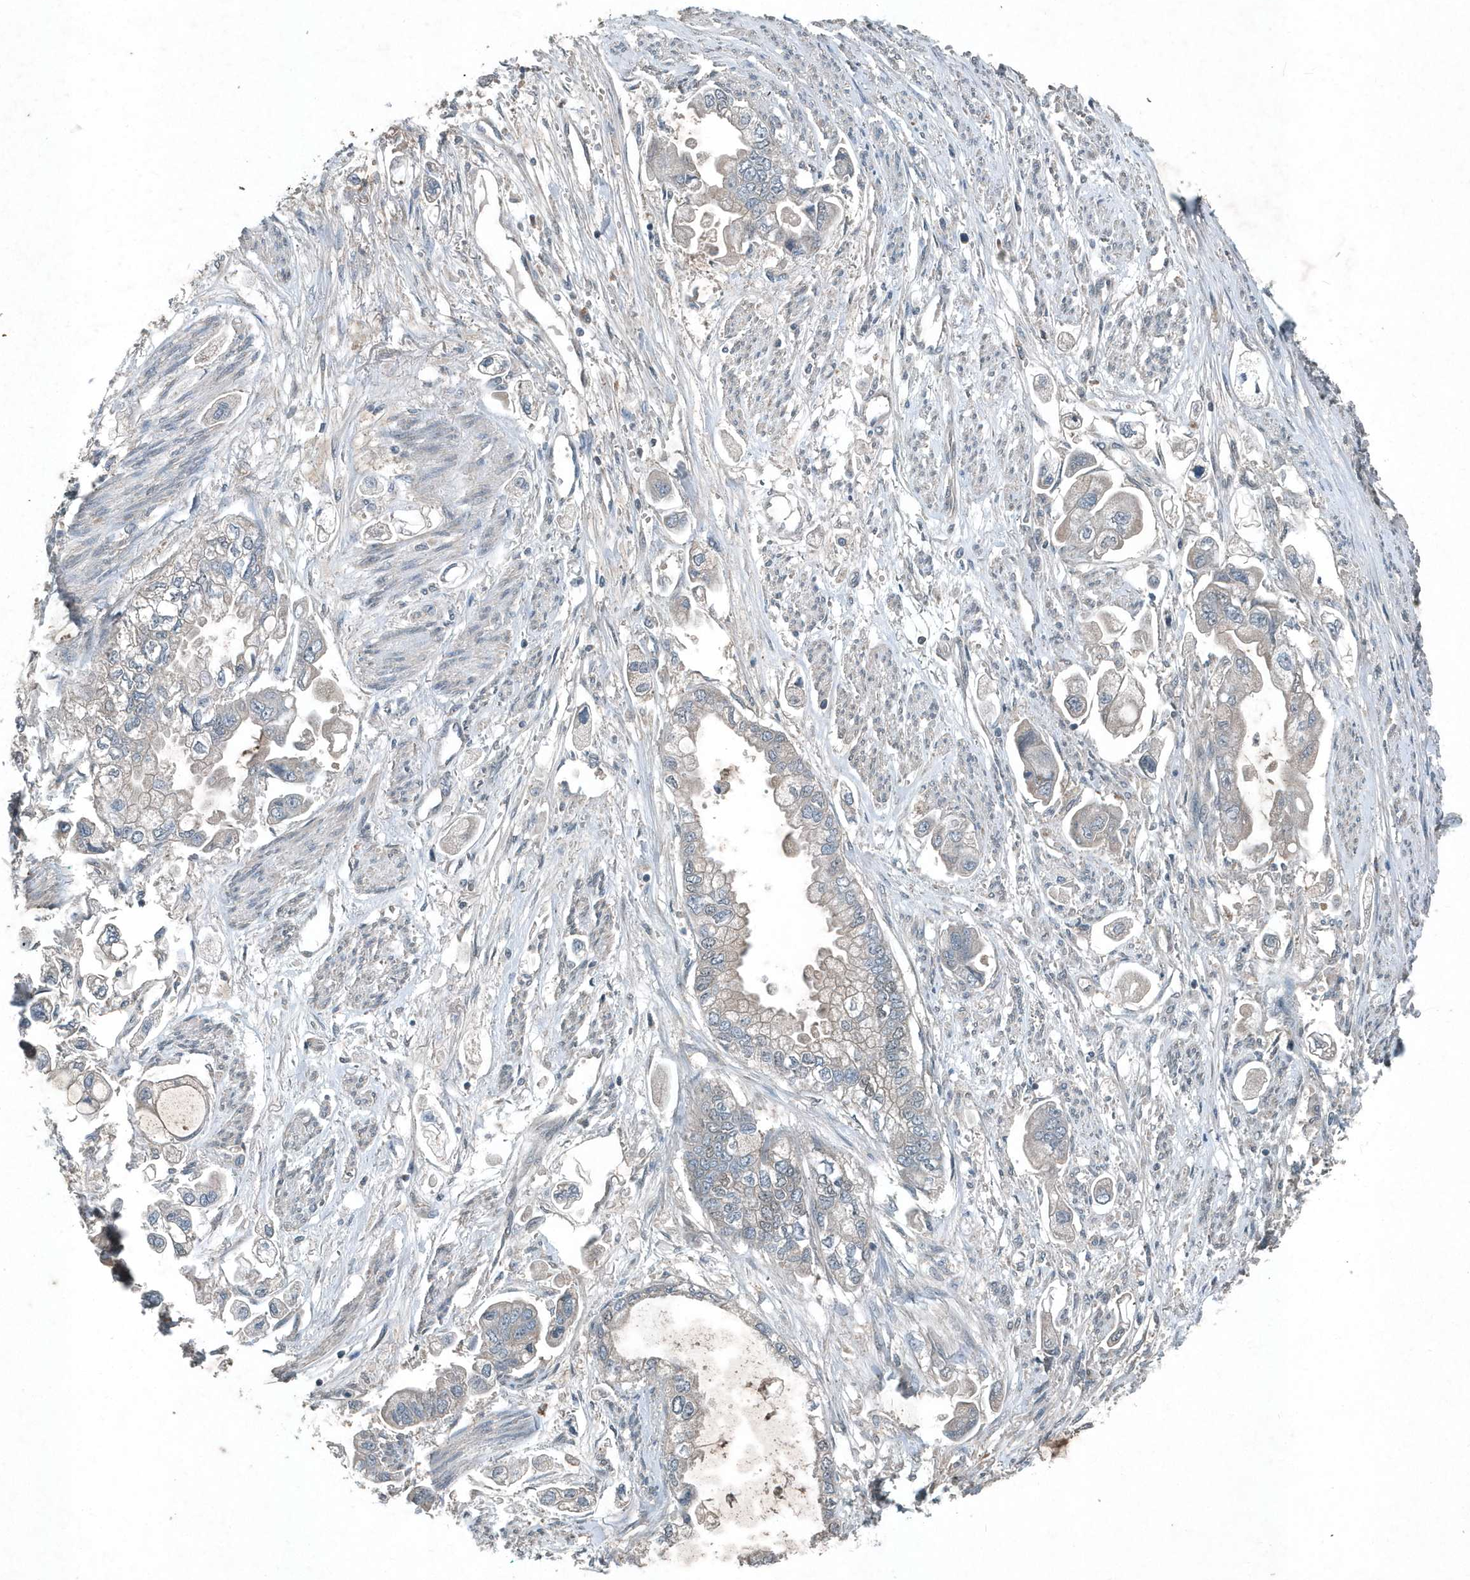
{"staining": {"intensity": "negative", "quantity": "none", "location": "none"}, "tissue": "stomach cancer", "cell_type": "Tumor cells", "image_type": "cancer", "snomed": [{"axis": "morphology", "description": "Adenocarcinoma, NOS"}, {"axis": "topography", "description": "Stomach"}], "caption": "Immunohistochemical staining of human stomach adenocarcinoma shows no significant positivity in tumor cells.", "gene": "SCFD2", "patient": {"sex": "male", "age": 62}}